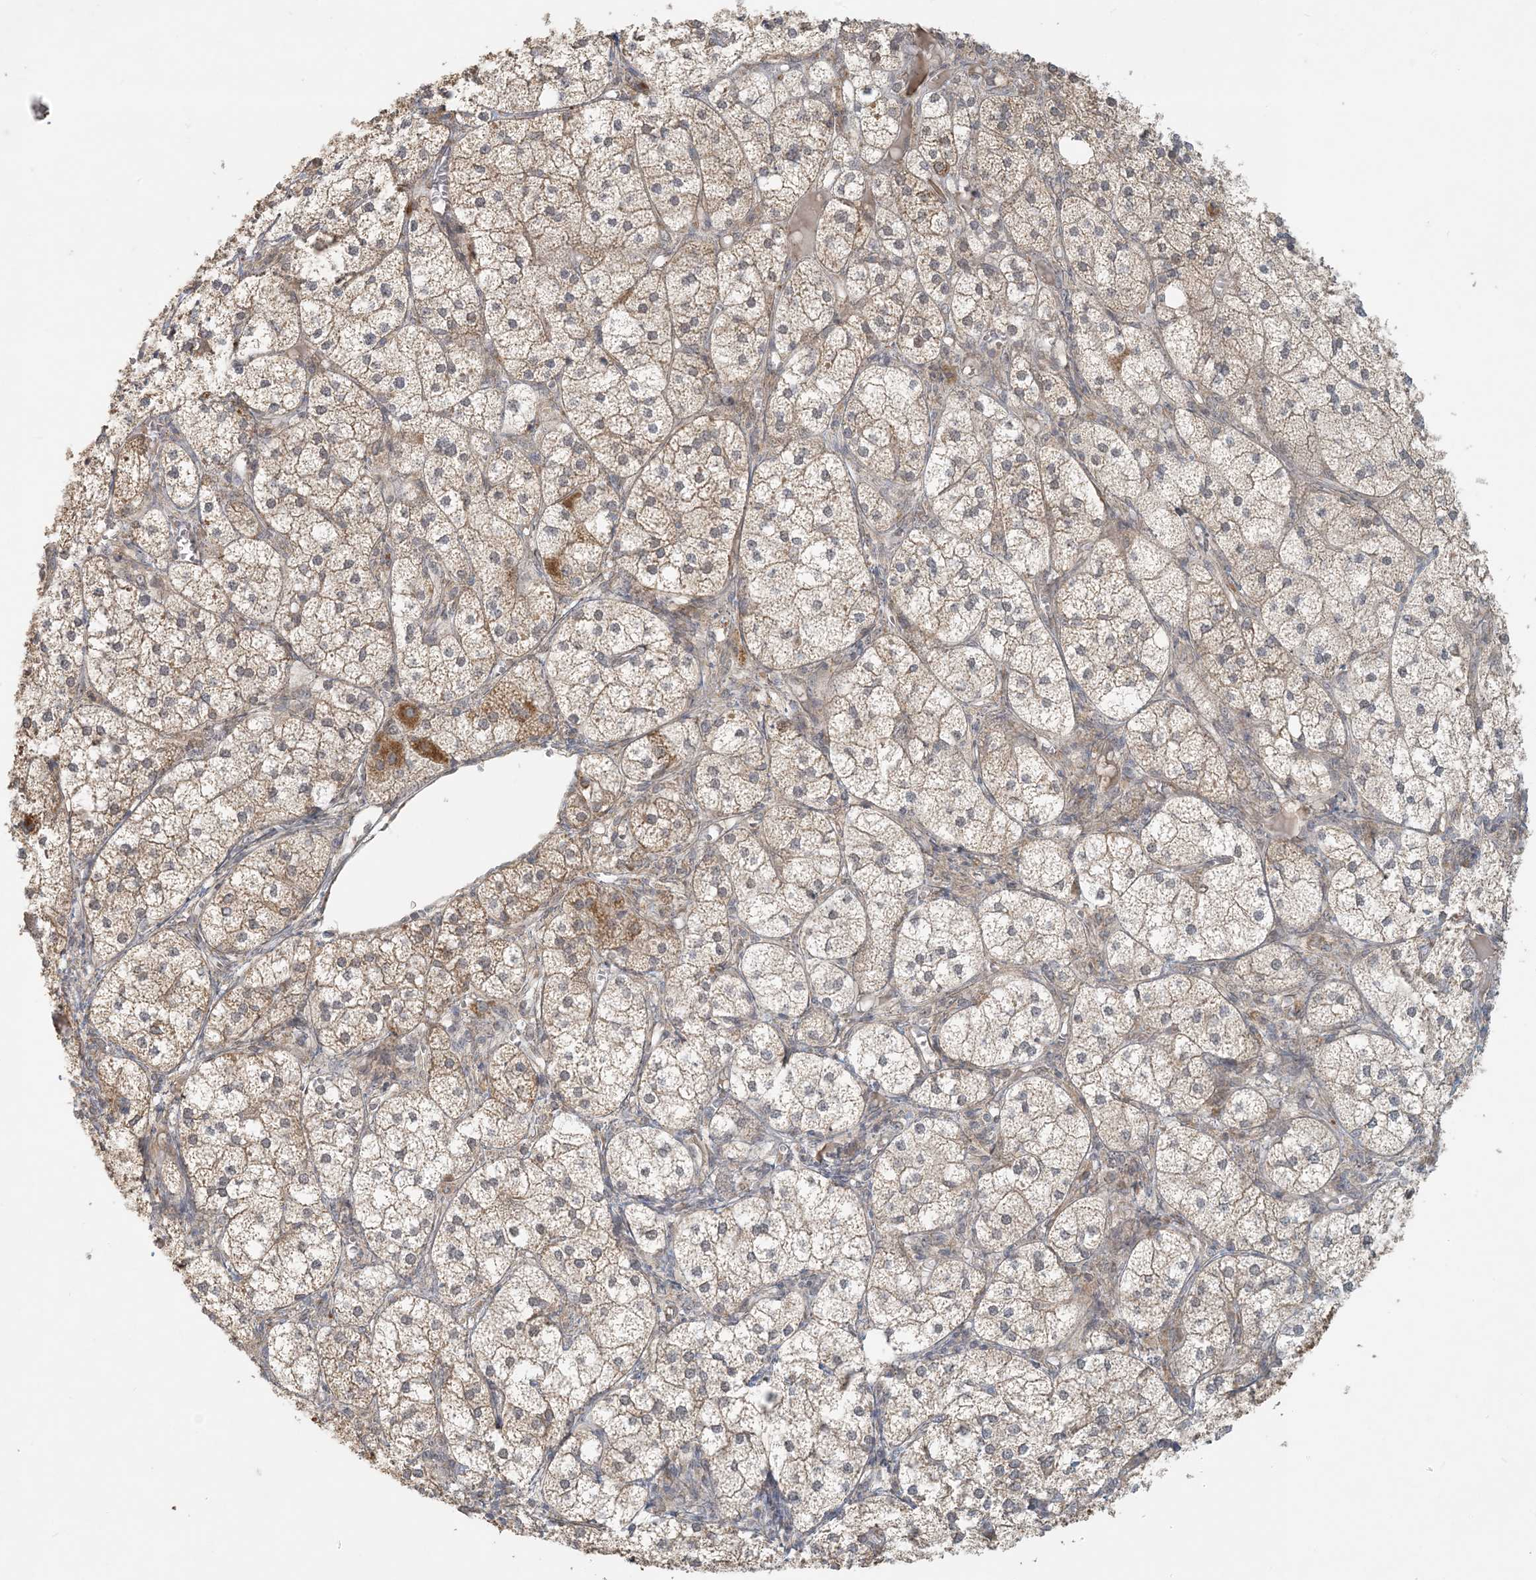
{"staining": {"intensity": "moderate", "quantity": "25%-75%", "location": "cytoplasmic/membranous"}, "tissue": "adrenal gland", "cell_type": "Glandular cells", "image_type": "normal", "snomed": [{"axis": "morphology", "description": "Normal tissue, NOS"}, {"axis": "topography", "description": "Adrenal gland"}], "caption": "Immunohistochemistry (IHC) micrograph of normal human adrenal gland stained for a protein (brown), which demonstrates medium levels of moderate cytoplasmic/membranous positivity in approximately 25%-75% of glandular cells.", "gene": "BCORL1", "patient": {"sex": "female", "age": 61}}